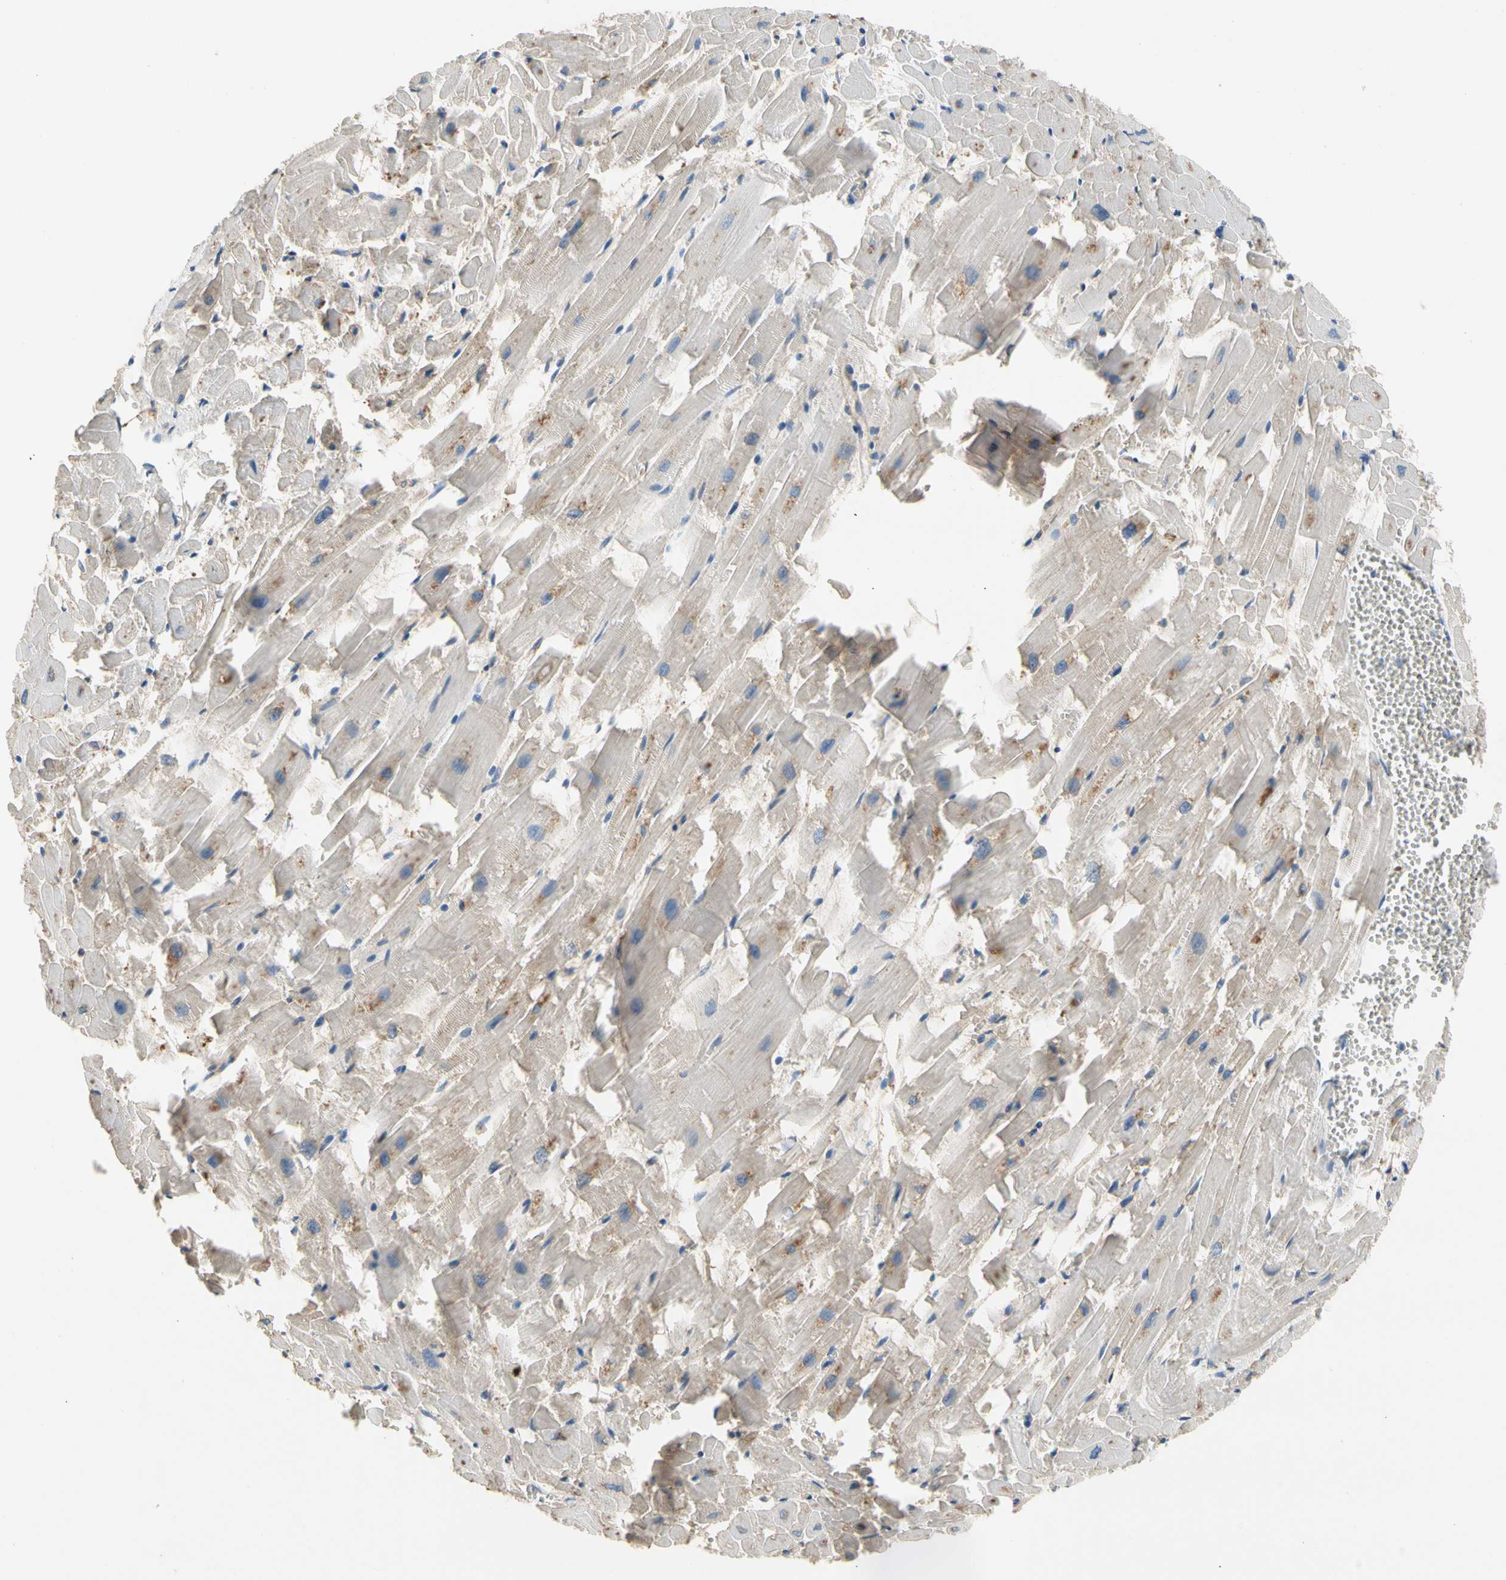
{"staining": {"intensity": "weak", "quantity": "25%-75%", "location": "cytoplasmic/membranous"}, "tissue": "heart muscle", "cell_type": "Cardiomyocytes", "image_type": "normal", "snomed": [{"axis": "morphology", "description": "Normal tissue, NOS"}, {"axis": "topography", "description": "Heart"}], "caption": "Heart muscle stained for a protein exhibits weak cytoplasmic/membranous positivity in cardiomyocytes. (IHC, brightfield microscopy, high magnification).", "gene": "CA14", "patient": {"sex": "female", "age": 19}}